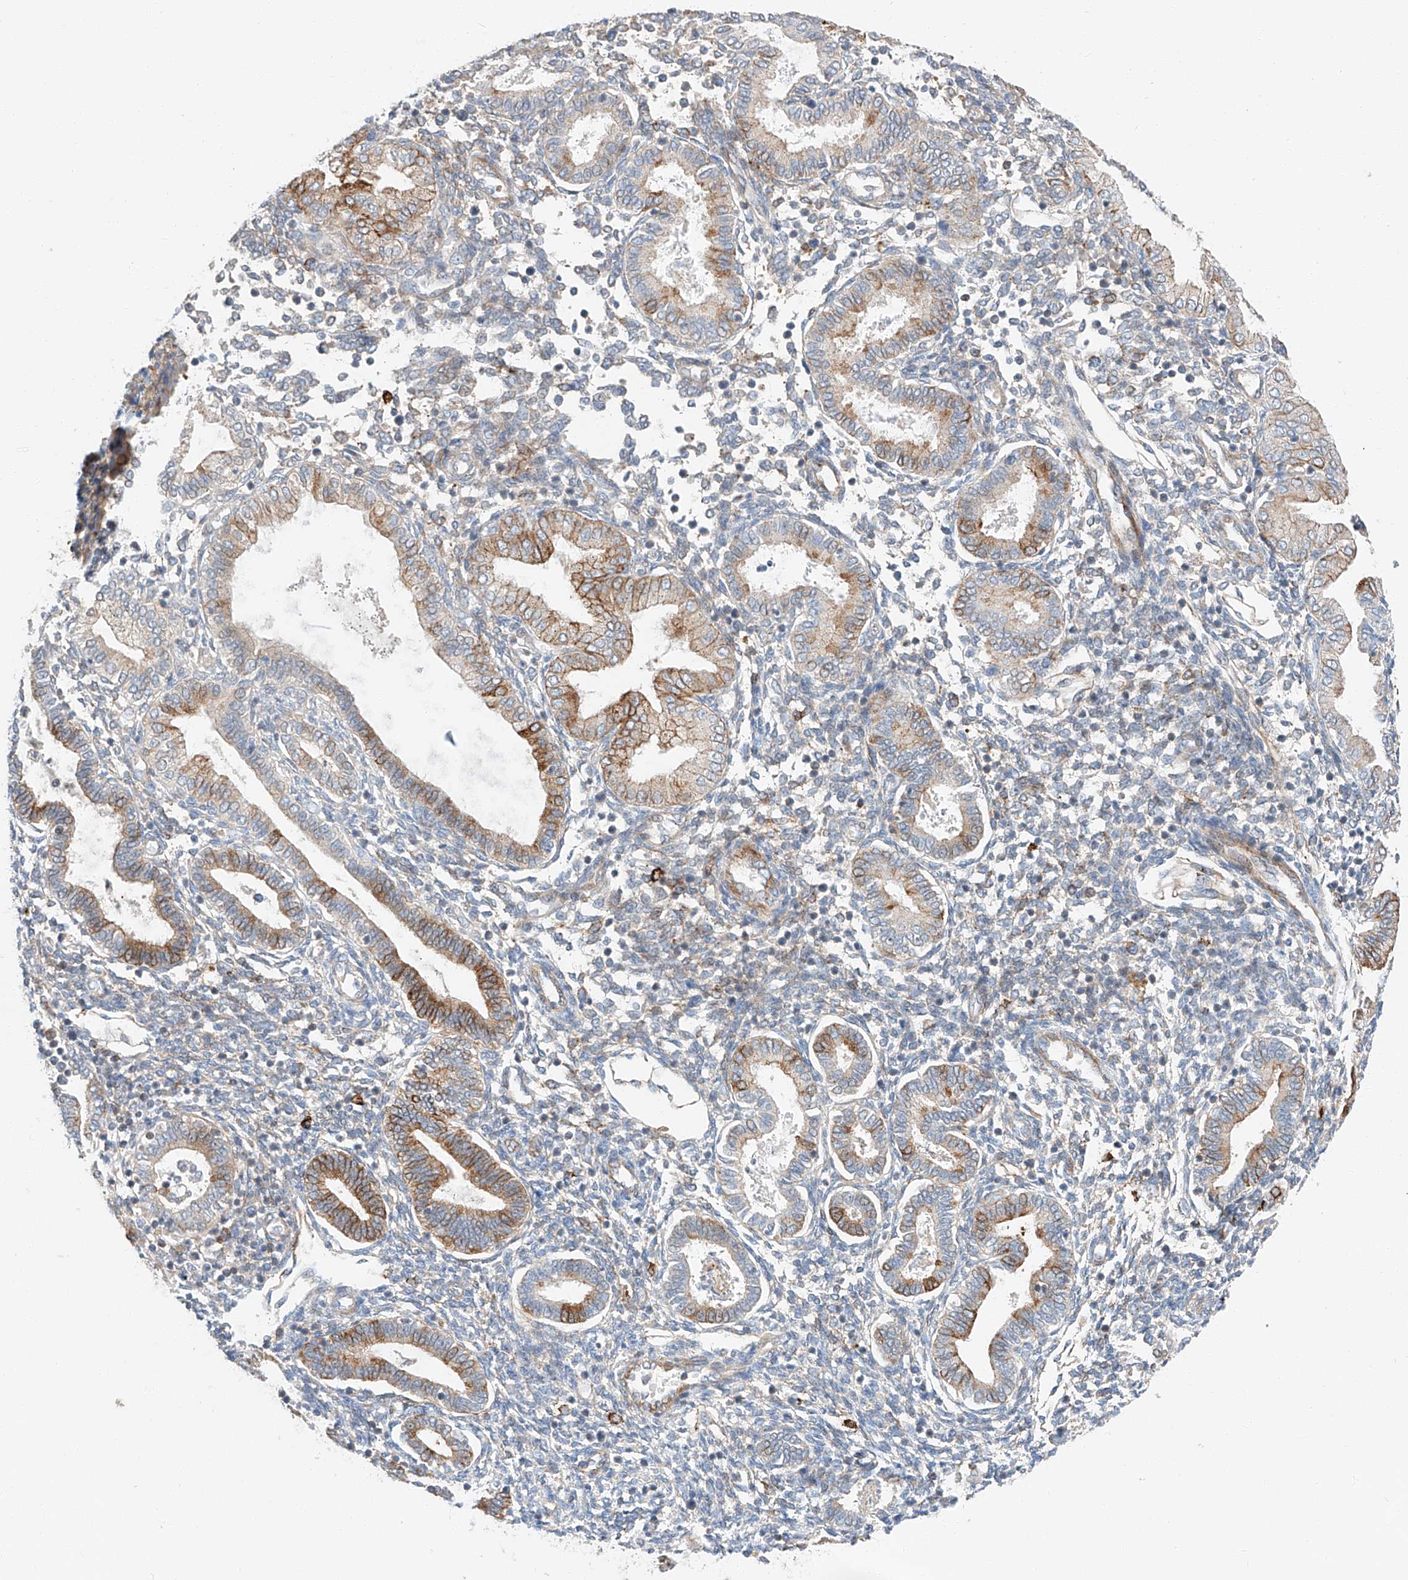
{"staining": {"intensity": "weak", "quantity": "<25%", "location": "cytoplasmic/membranous"}, "tissue": "endometrium", "cell_type": "Cells in endometrial stroma", "image_type": "normal", "snomed": [{"axis": "morphology", "description": "Normal tissue, NOS"}, {"axis": "topography", "description": "Endometrium"}], "caption": "This is an immunohistochemistry micrograph of normal endometrium. There is no staining in cells in endometrial stroma.", "gene": "MINDY4", "patient": {"sex": "female", "age": 53}}